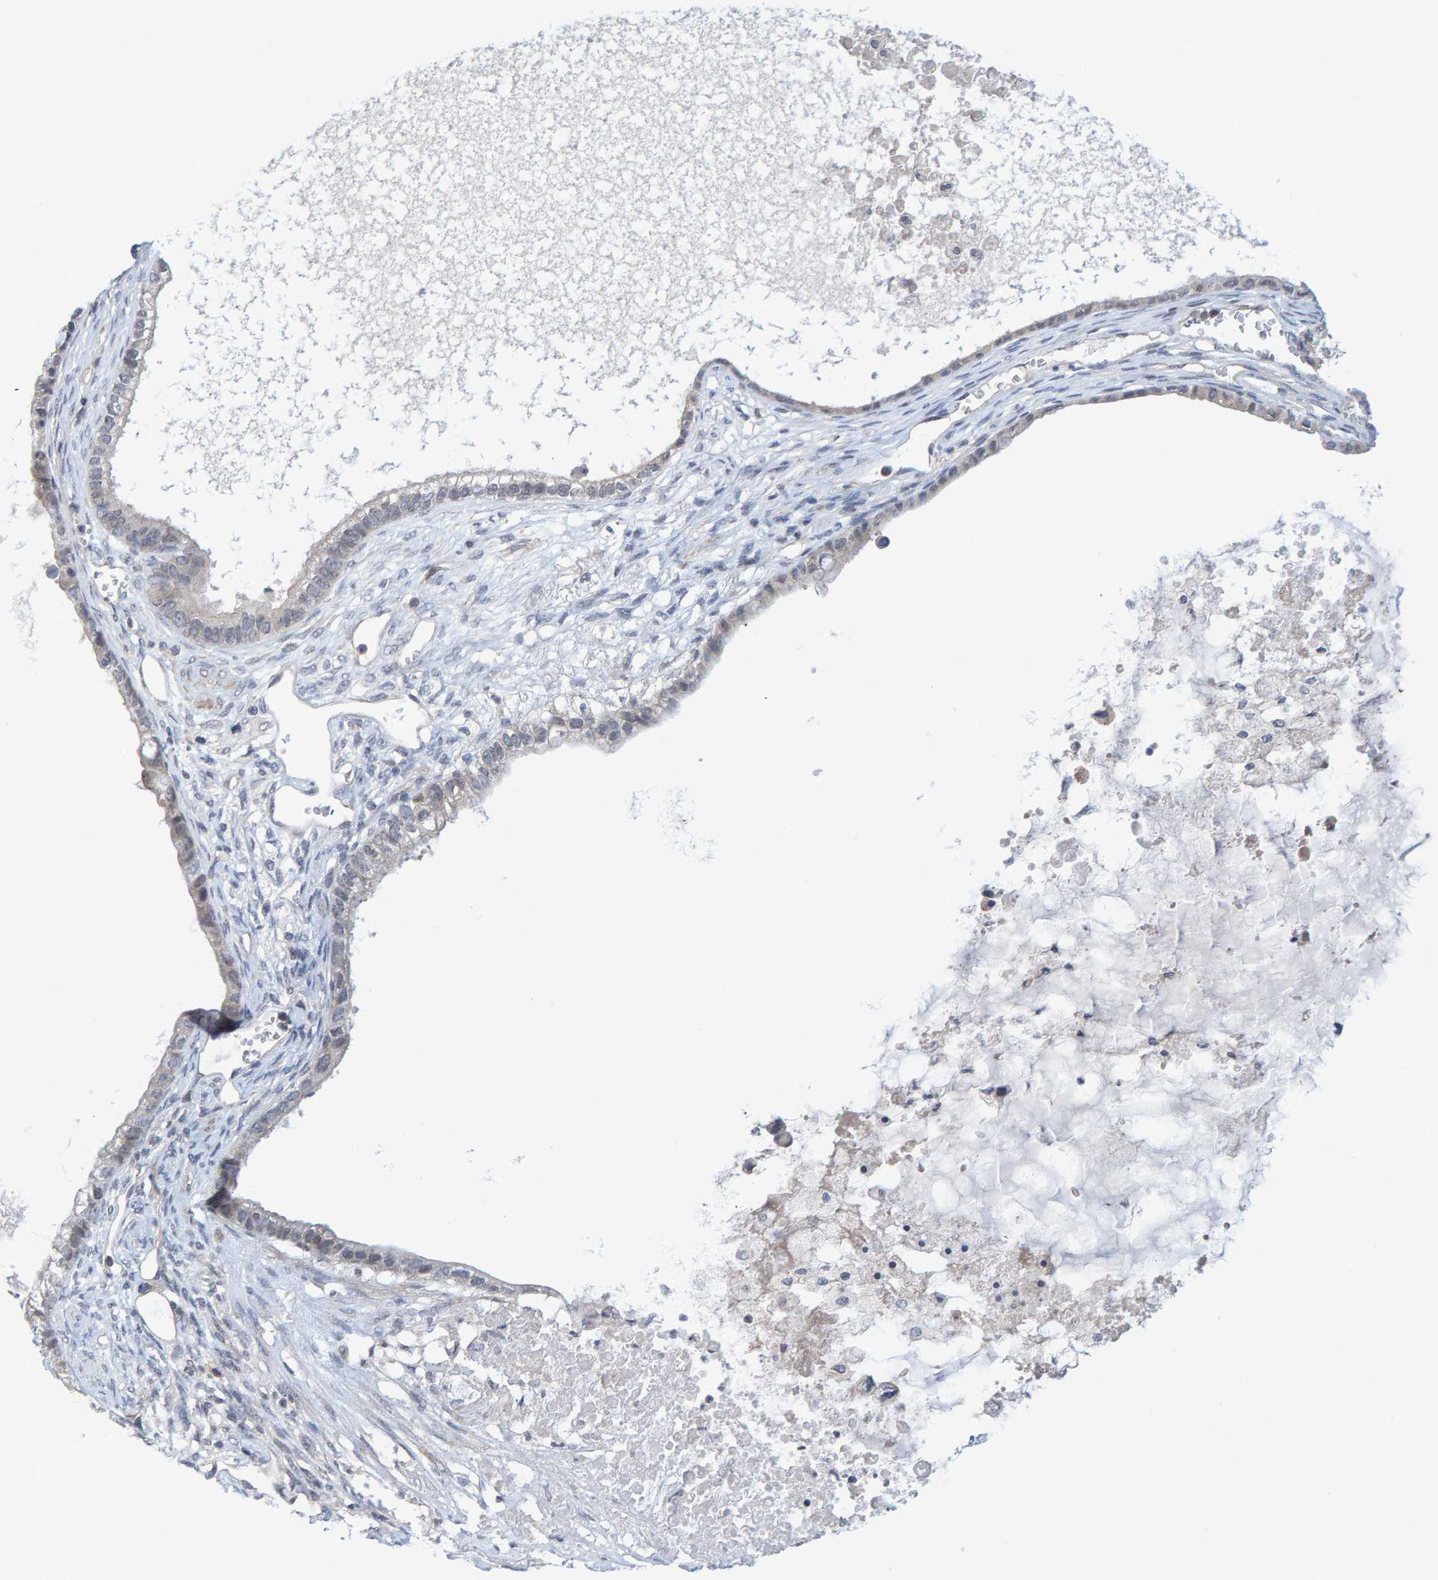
{"staining": {"intensity": "negative", "quantity": "none", "location": "none"}, "tissue": "ovarian cancer", "cell_type": "Tumor cells", "image_type": "cancer", "snomed": [{"axis": "morphology", "description": "Cystadenocarcinoma, mucinous, NOS"}, {"axis": "topography", "description": "Ovary"}], "caption": "DAB (3,3'-diaminobenzidine) immunohistochemical staining of human ovarian mucinous cystadenocarcinoma exhibits no significant expression in tumor cells.", "gene": "CDH2", "patient": {"sex": "female", "age": 80}}